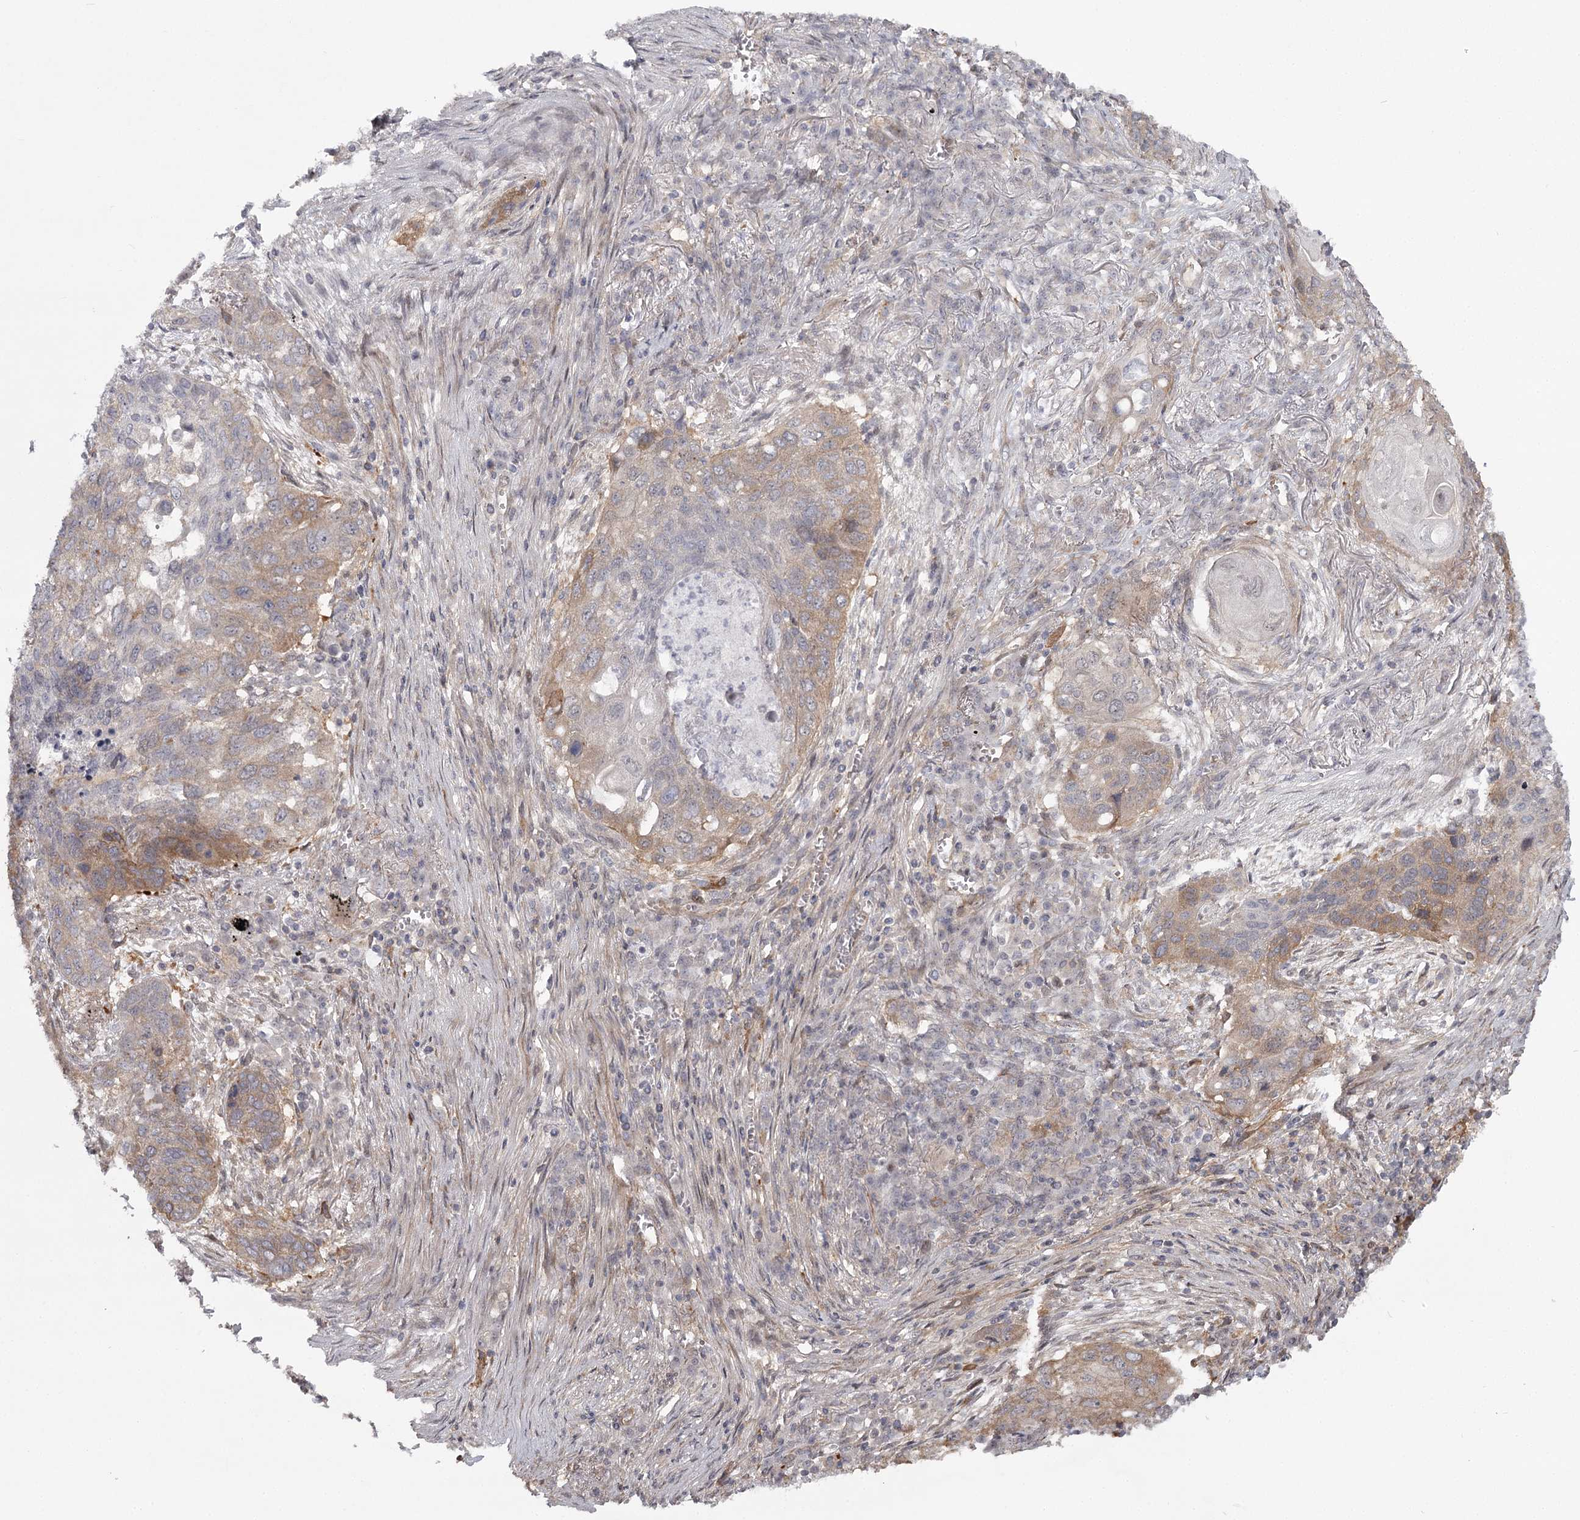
{"staining": {"intensity": "weak", "quantity": ">75%", "location": "cytoplasmic/membranous"}, "tissue": "lung cancer", "cell_type": "Tumor cells", "image_type": "cancer", "snomed": [{"axis": "morphology", "description": "Squamous cell carcinoma, NOS"}, {"axis": "topography", "description": "Lung"}], "caption": "Immunohistochemistry of lung cancer displays low levels of weak cytoplasmic/membranous positivity in approximately >75% of tumor cells.", "gene": "CCNG2", "patient": {"sex": "female", "age": 63}}